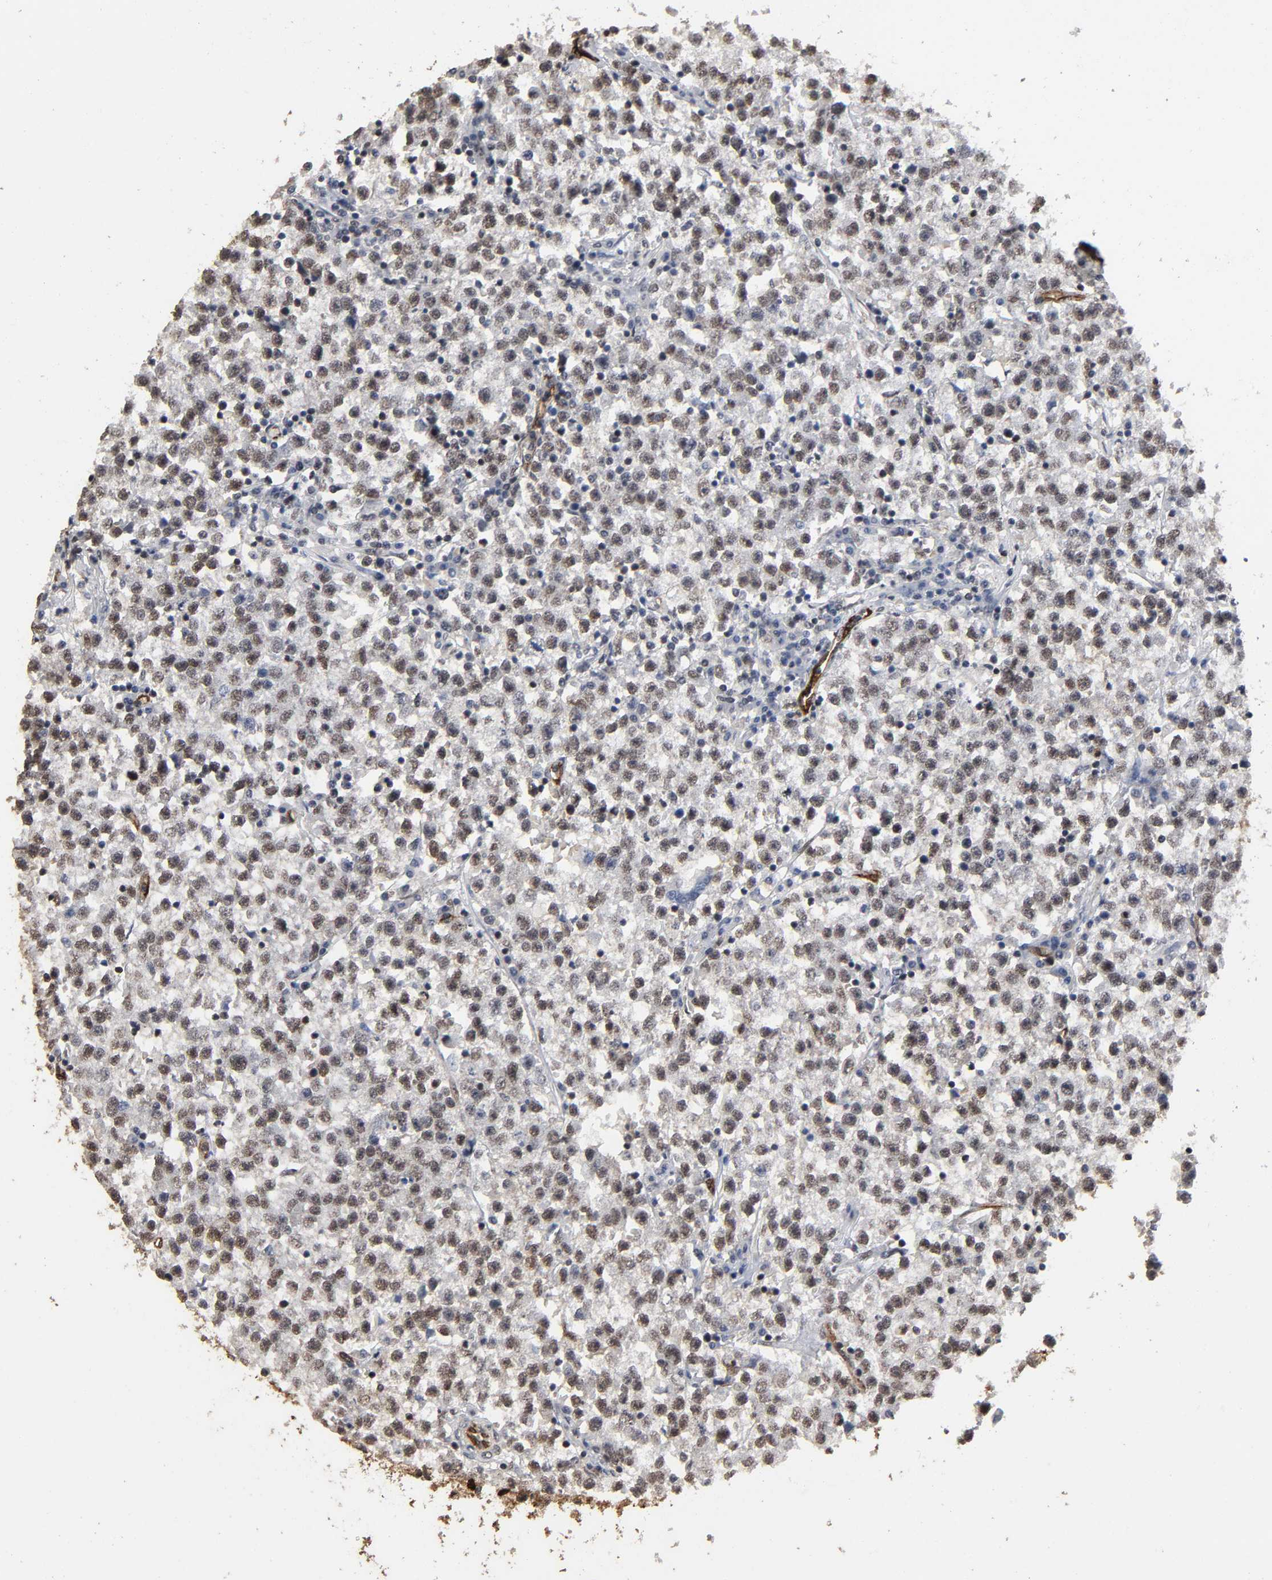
{"staining": {"intensity": "weak", "quantity": "25%-75%", "location": "cytoplasmic/membranous,nuclear"}, "tissue": "testis cancer", "cell_type": "Tumor cells", "image_type": "cancer", "snomed": [{"axis": "morphology", "description": "Seminoma, NOS"}, {"axis": "topography", "description": "Testis"}], "caption": "High-power microscopy captured an immunohistochemistry (IHC) photomicrograph of testis seminoma, revealing weak cytoplasmic/membranous and nuclear positivity in approximately 25%-75% of tumor cells. (brown staining indicates protein expression, while blue staining denotes nuclei).", "gene": "AHNAK2", "patient": {"sex": "male", "age": 22}}